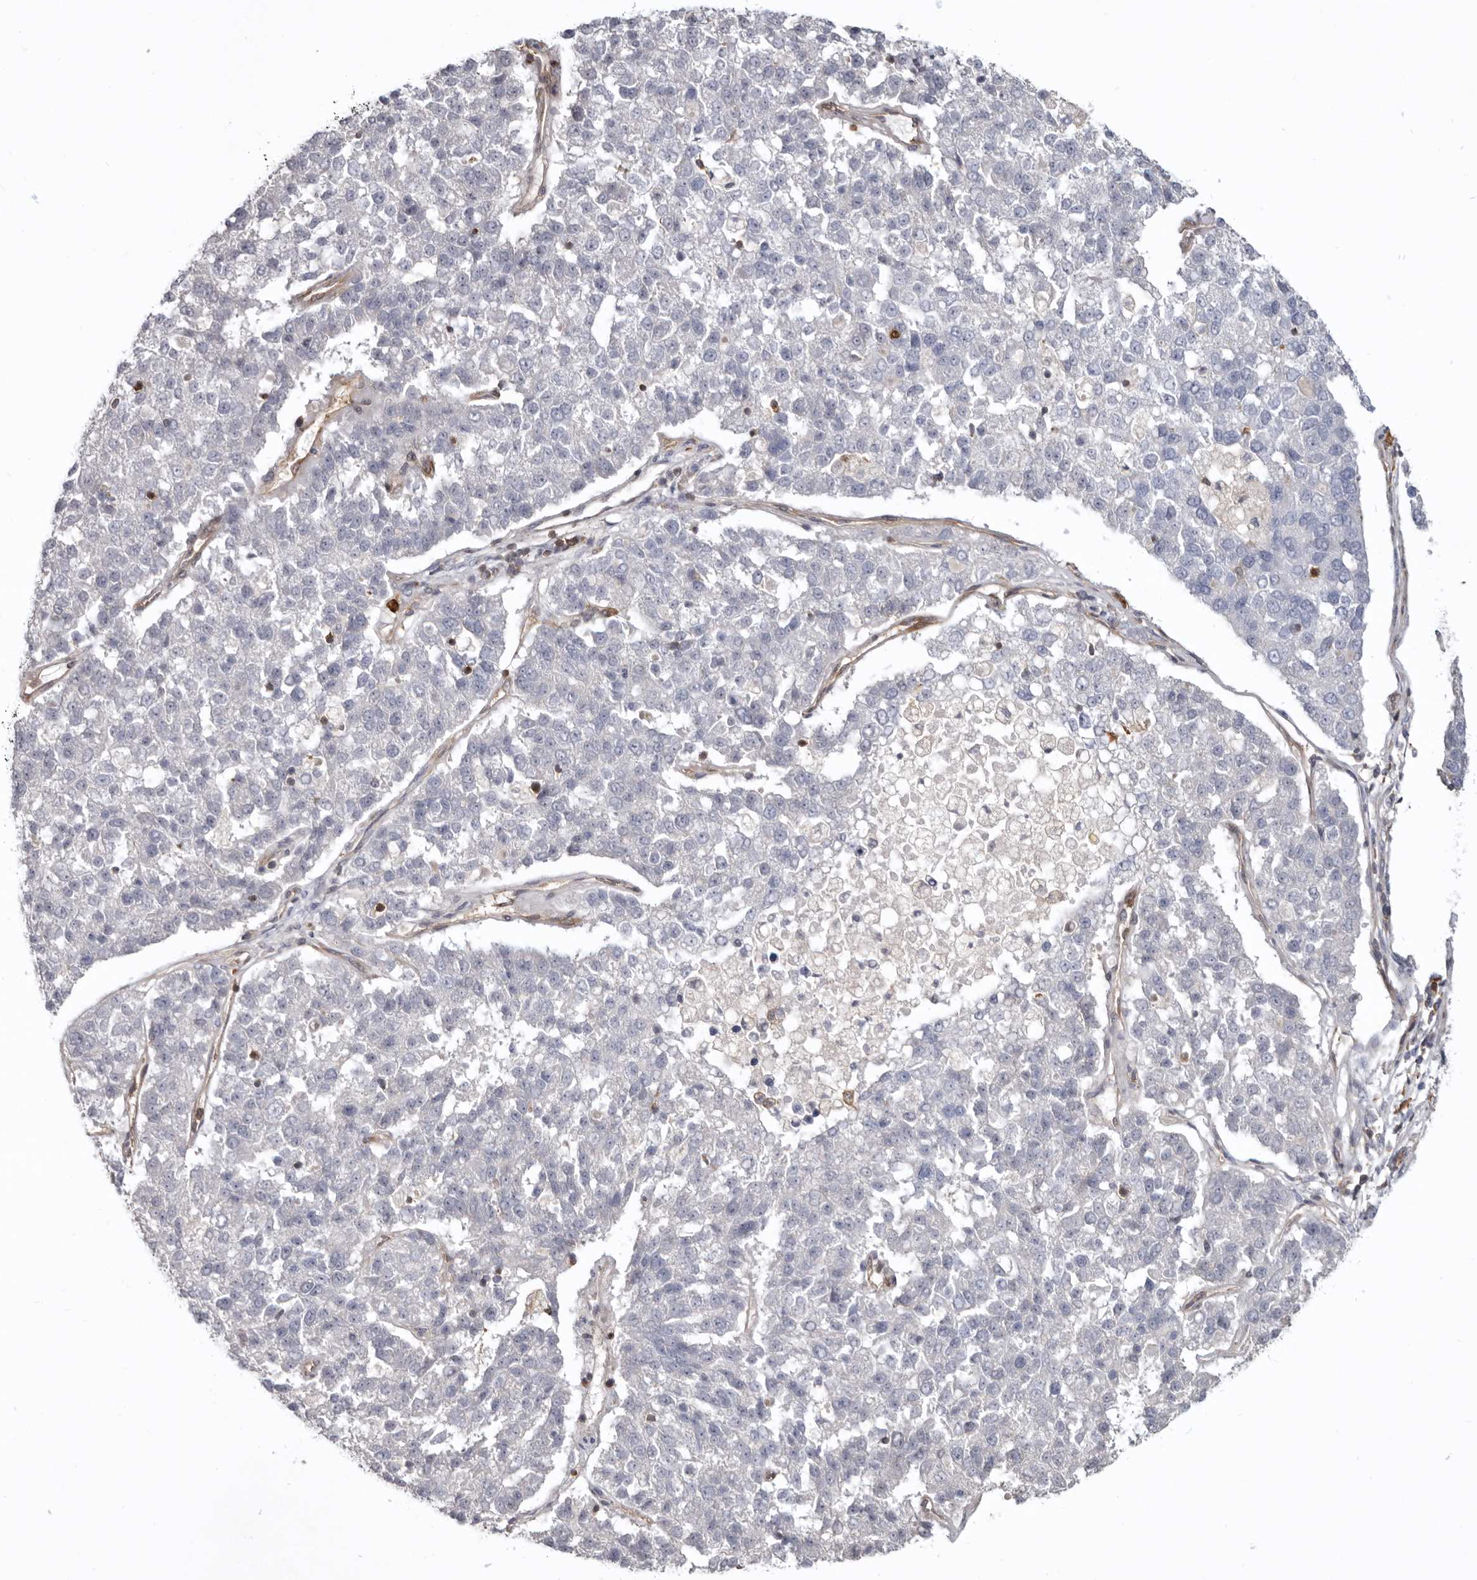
{"staining": {"intensity": "negative", "quantity": "none", "location": "none"}, "tissue": "pancreatic cancer", "cell_type": "Tumor cells", "image_type": "cancer", "snomed": [{"axis": "morphology", "description": "Adenocarcinoma, NOS"}, {"axis": "topography", "description": "Pancreas"}], "caption": "Immunohistochemical staining of human pancreatic cancer demonstrates no significant positivity in tumor cells.", "gene": "CBL", "patient": {"sex": "female", "age": 61}}